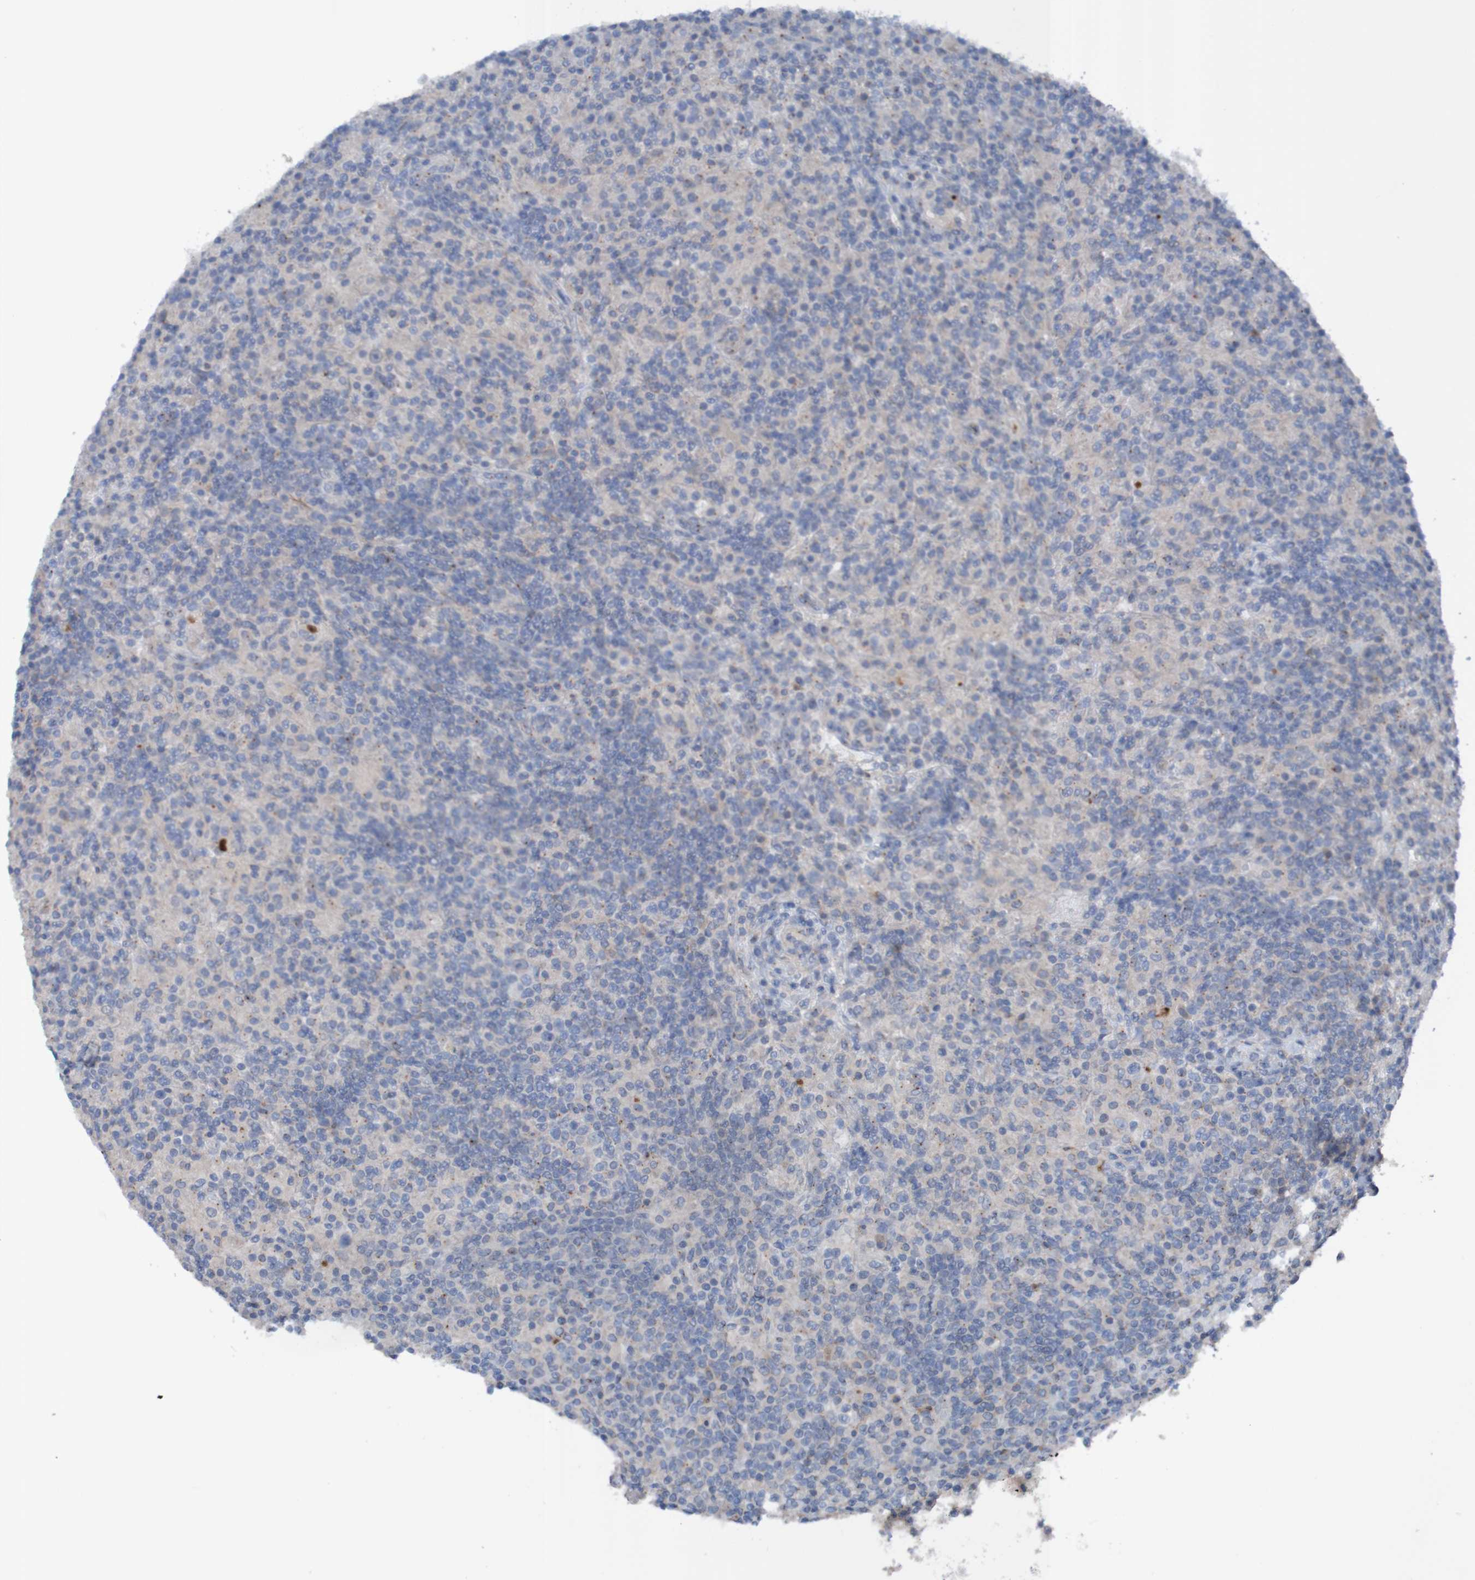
{"staining": {"intensity": "negative", "quantity": "none", "location": "none"}, "tissue": "lymphoma", "cell_type": "Tumor cells", "image_type": "cancer", "snomed": [{"axis": "morphology", "description": "Hodgkin's disease, NOS"}, {"axis": "topography", "description": "Lymph node"}], "caption": "Human lymphoma stained for a protein using immunohistochemistry (IHC) displays no expression in tumor cells.", "gene": "ANGPT4", "patient": {"sex": "male", "age": 70}}